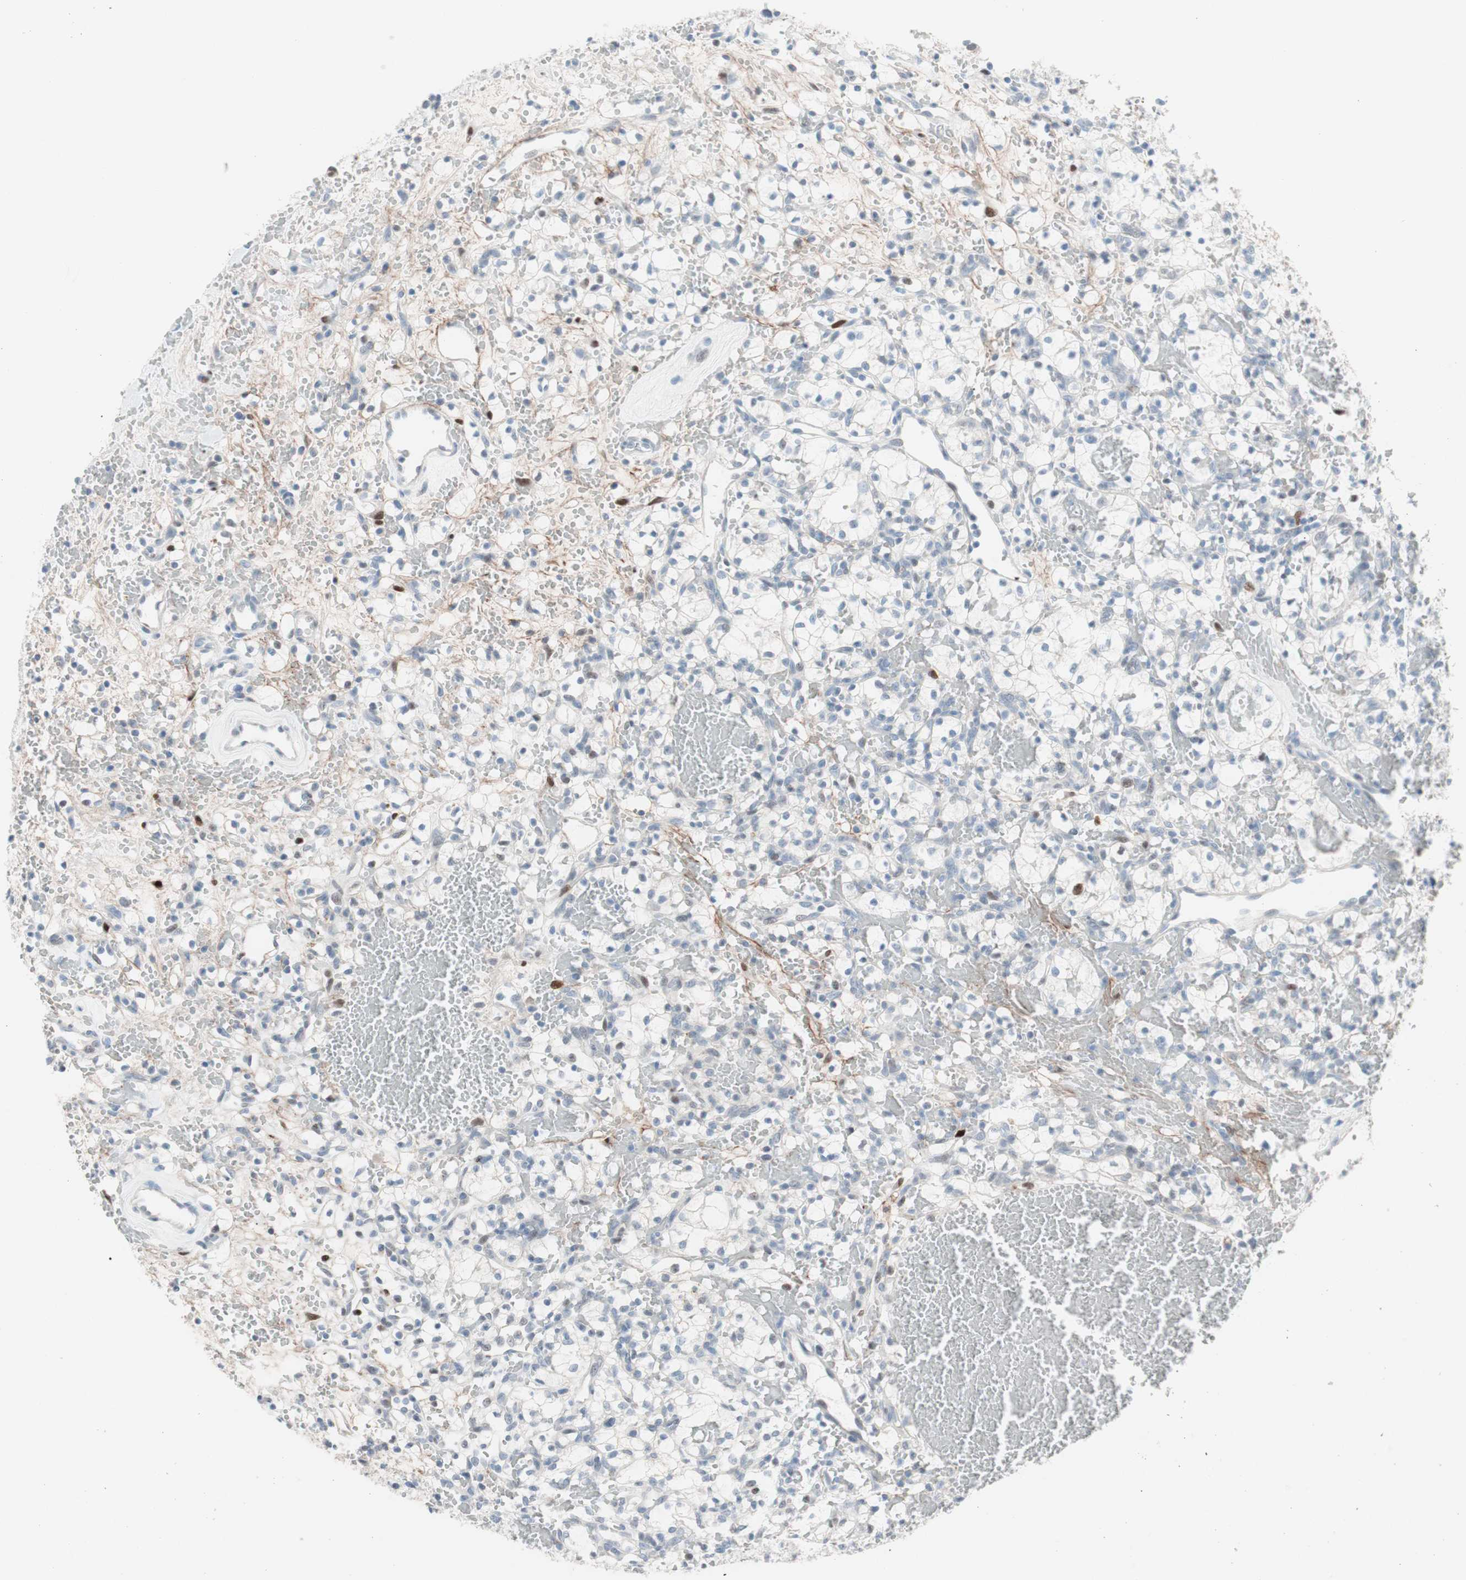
{"staining": {"intensity": "negative", "quantity": "none", "location": "none"}, "tissue": "renal cancer", "cell_type": "Tumor cells", "image_type": "cancer", "snomed": [{"axis": "morphology", "description": "Adenocarcinoma, NOS"}, {"axis": "topography", "description": "Kidney"}], "caption": "Immunohistochemistry photomicrograph of neoplastic tissue: human renal cancer stained with DAB demonstrates no significant protein expression in tumor cells. Nuclei are stained in blue.", "gene": "FOSL1", "patient": {"sex": "female", "age": 60}}